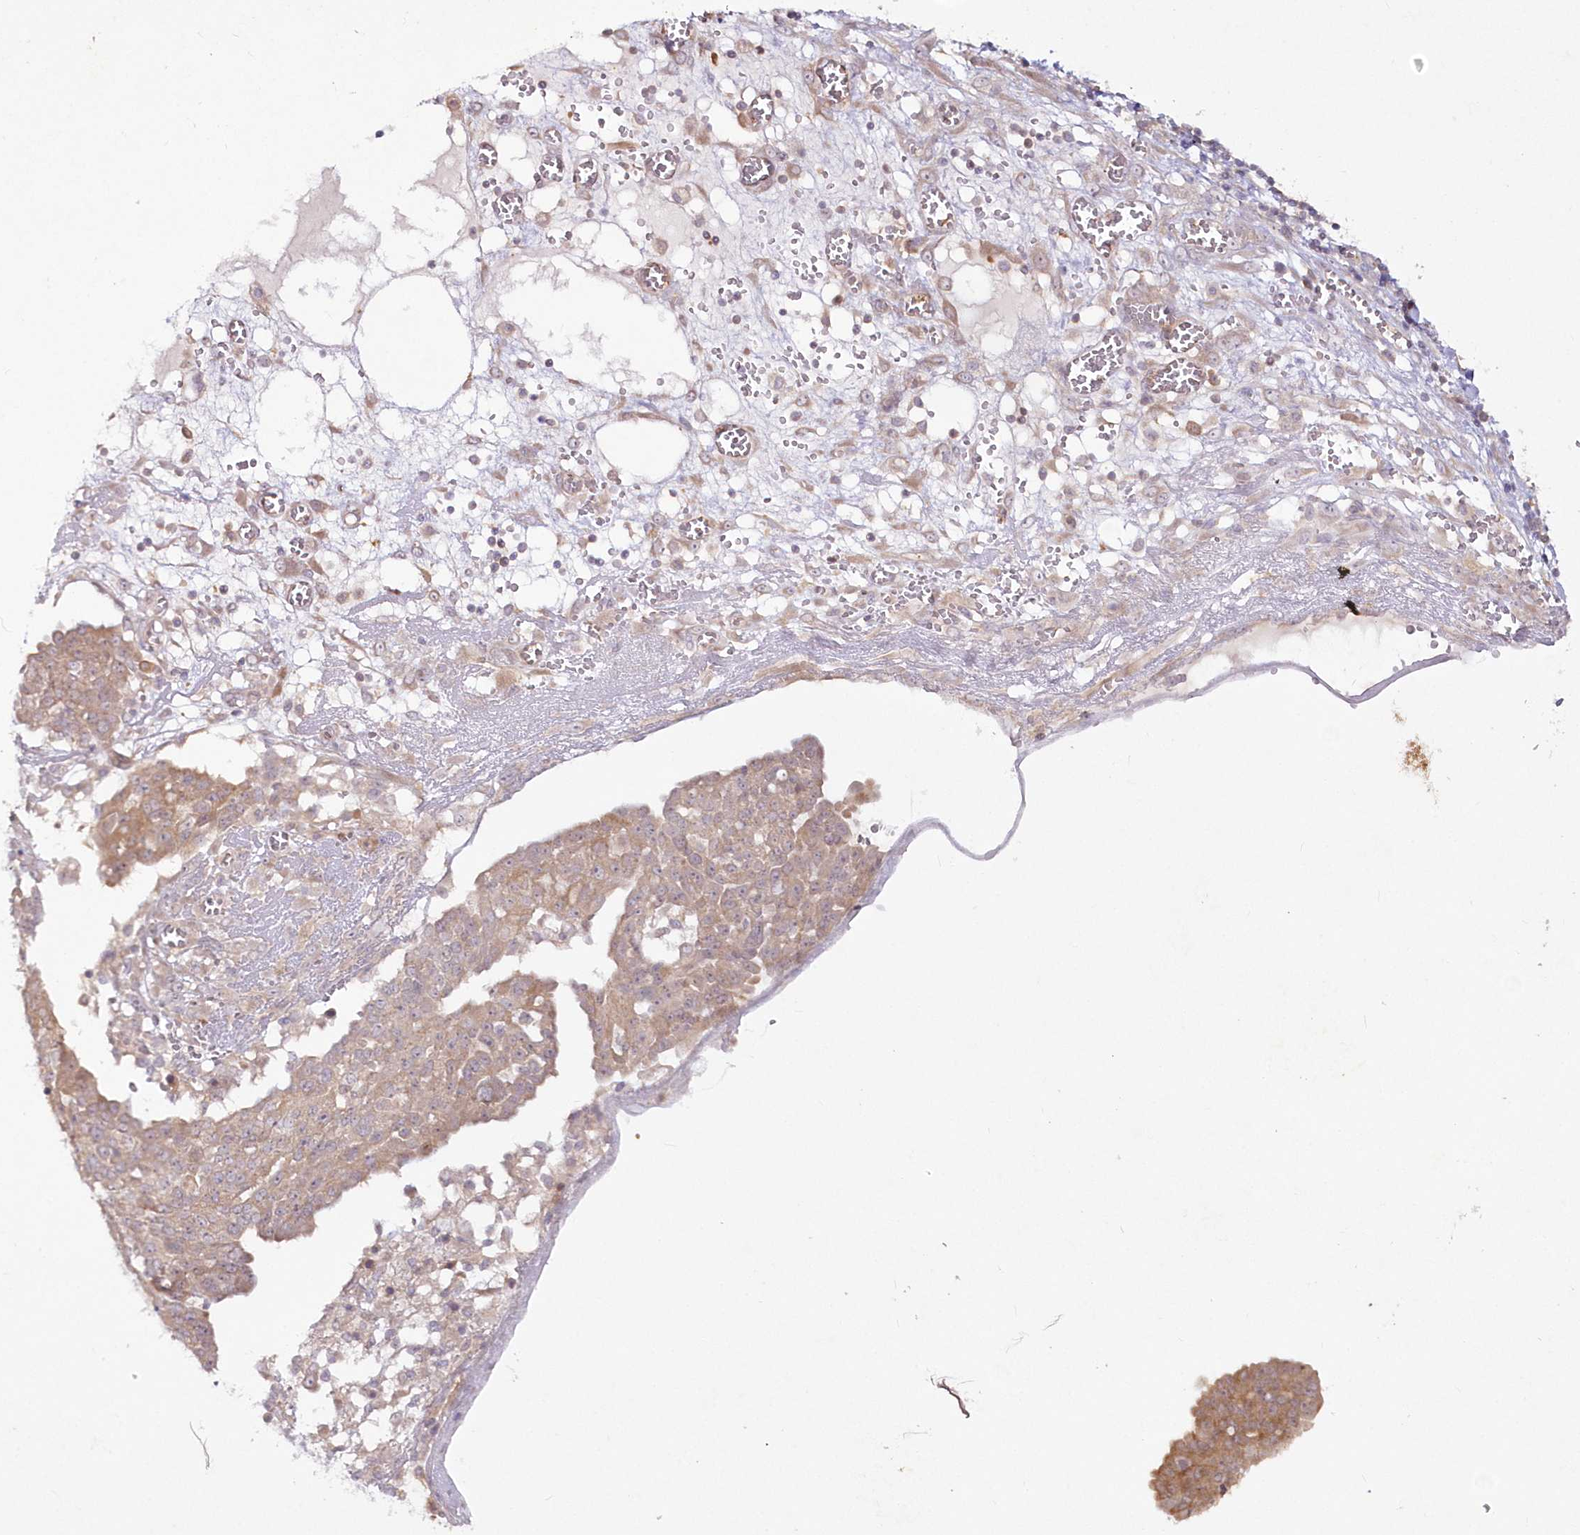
{"staining": {"intensity": "moderate", "quantity": ">75%", "location": "cytoplasmic/membranous"}, "tissue": "ovarian cancer", "cell_type": "Tumor cells", "image_type": "cancer", "snomed": [{"axis": "morphology", "description": "Cystadenocarcinoma, serous, NOS"}, {"axis": "topography", "description": "Soft tissue"}, {"axis": "topography", "description": "Ovary"}], "caption": "An image of human ovarian serous cystadenocarcinoma stained for a protein exhibits moderate cytoplasmic/membranous brown staining in tumor cells.", "gene": "IPMK", "patient": {"sex": "female", "age": 57}}